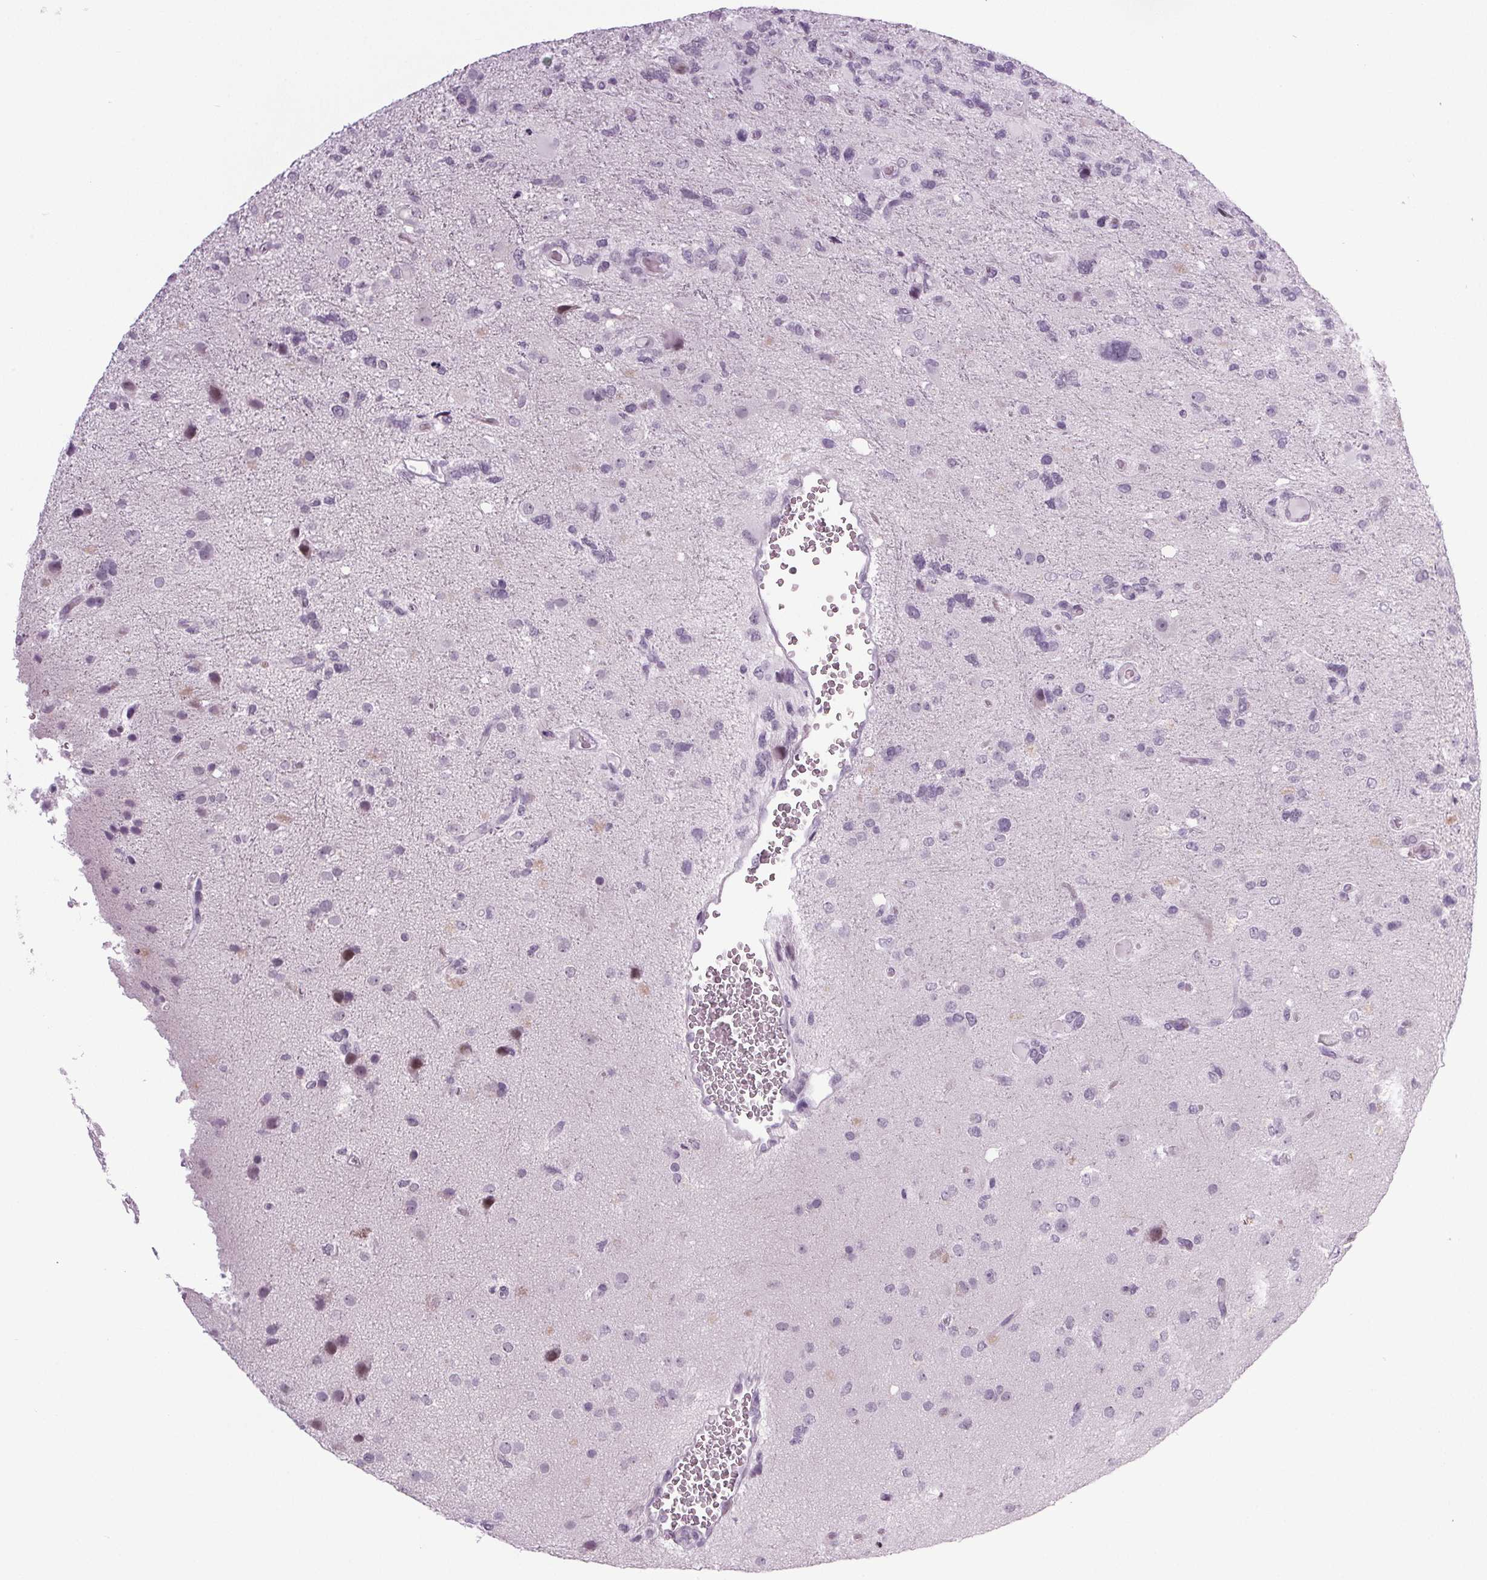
{"staining": {"intensity": "negative", "quantity": "none", "location": "none"}, "tissue": "glioma", "cell_type": "Tumor cells", "image_type": "cancer", "snomed": [{"axis": "morphology", "description": "Glioma, malignant, High grade"}, {"axis": "topography", "description": "Brain"}], "caption": "This is an immunohistochemistry image of glioma. There is no positivity in tumor cells.", "gene": "IGF2BP1", "patient": {"sex": "female", "age": 71}}